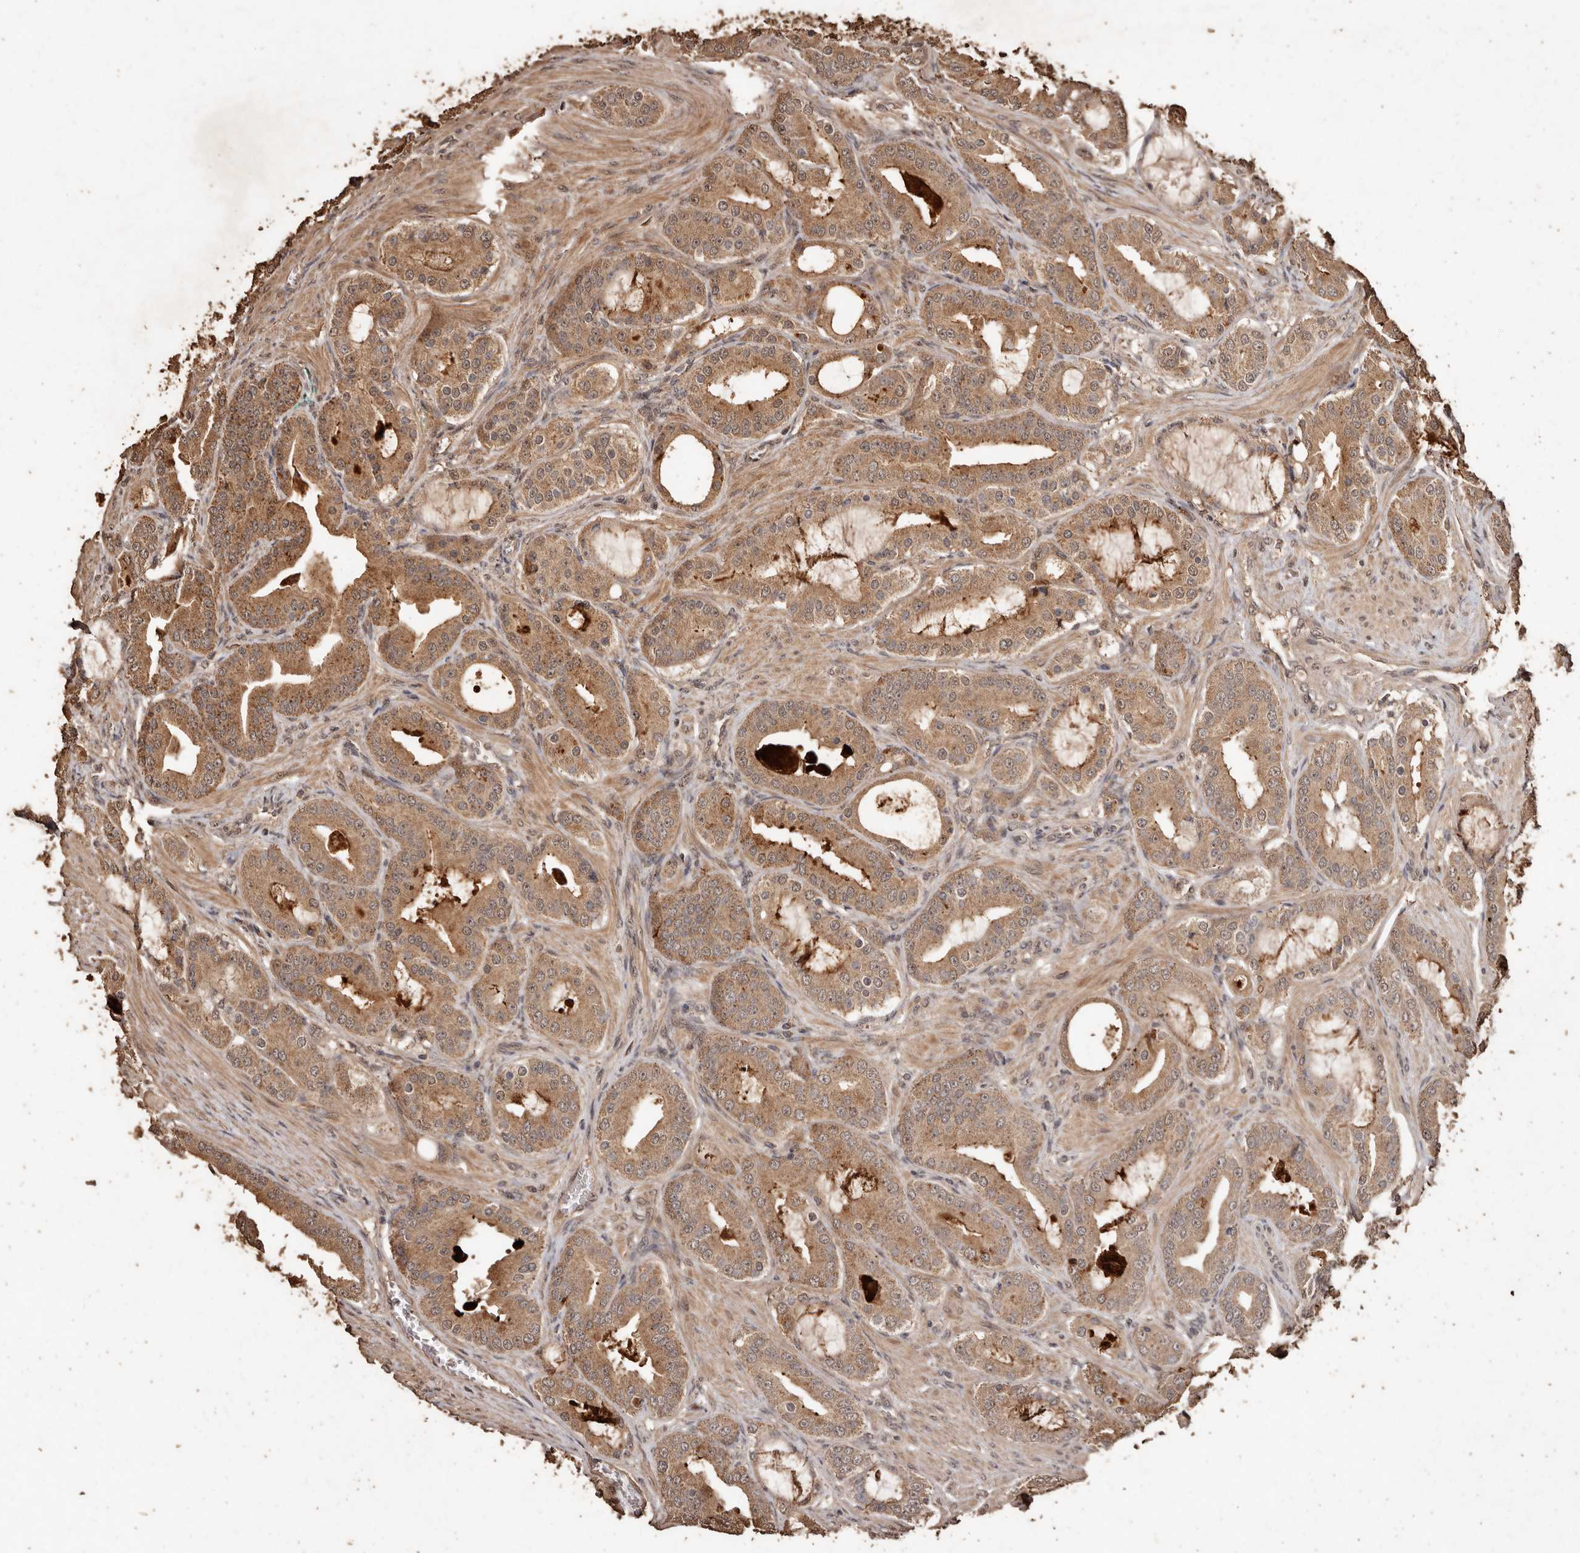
{"staining": {"intensity": "moderate", "quantity": ">75%", "location": "cytoplasmic/membranous"}, "tissue": "prostate cancer", "cell_type": "Tumor cells", "image_type": "cancer", "snomed": [{"axis": "morphology", "description": "Adenocarcinoma, High grade"}, {"axis": "topography", "description": "Prostate"}], "caption": "Immunohistochemistry (IHC) staining of adenocarcinoma (high-grade) (prostate), which reveals medium levels of moderate cytoplasmic/membranous staining in about >75% of tumor cells indicating moderate cytoplasmic/membranous protein expression. The staining was performed using DAB (3,3'-diaminobenzidine) (brown) for protein detection and nuclei were counterstained in hematoxylin (blue).", "gene": "PKDCC", "patient": {"sex": "male", "age": 60}}